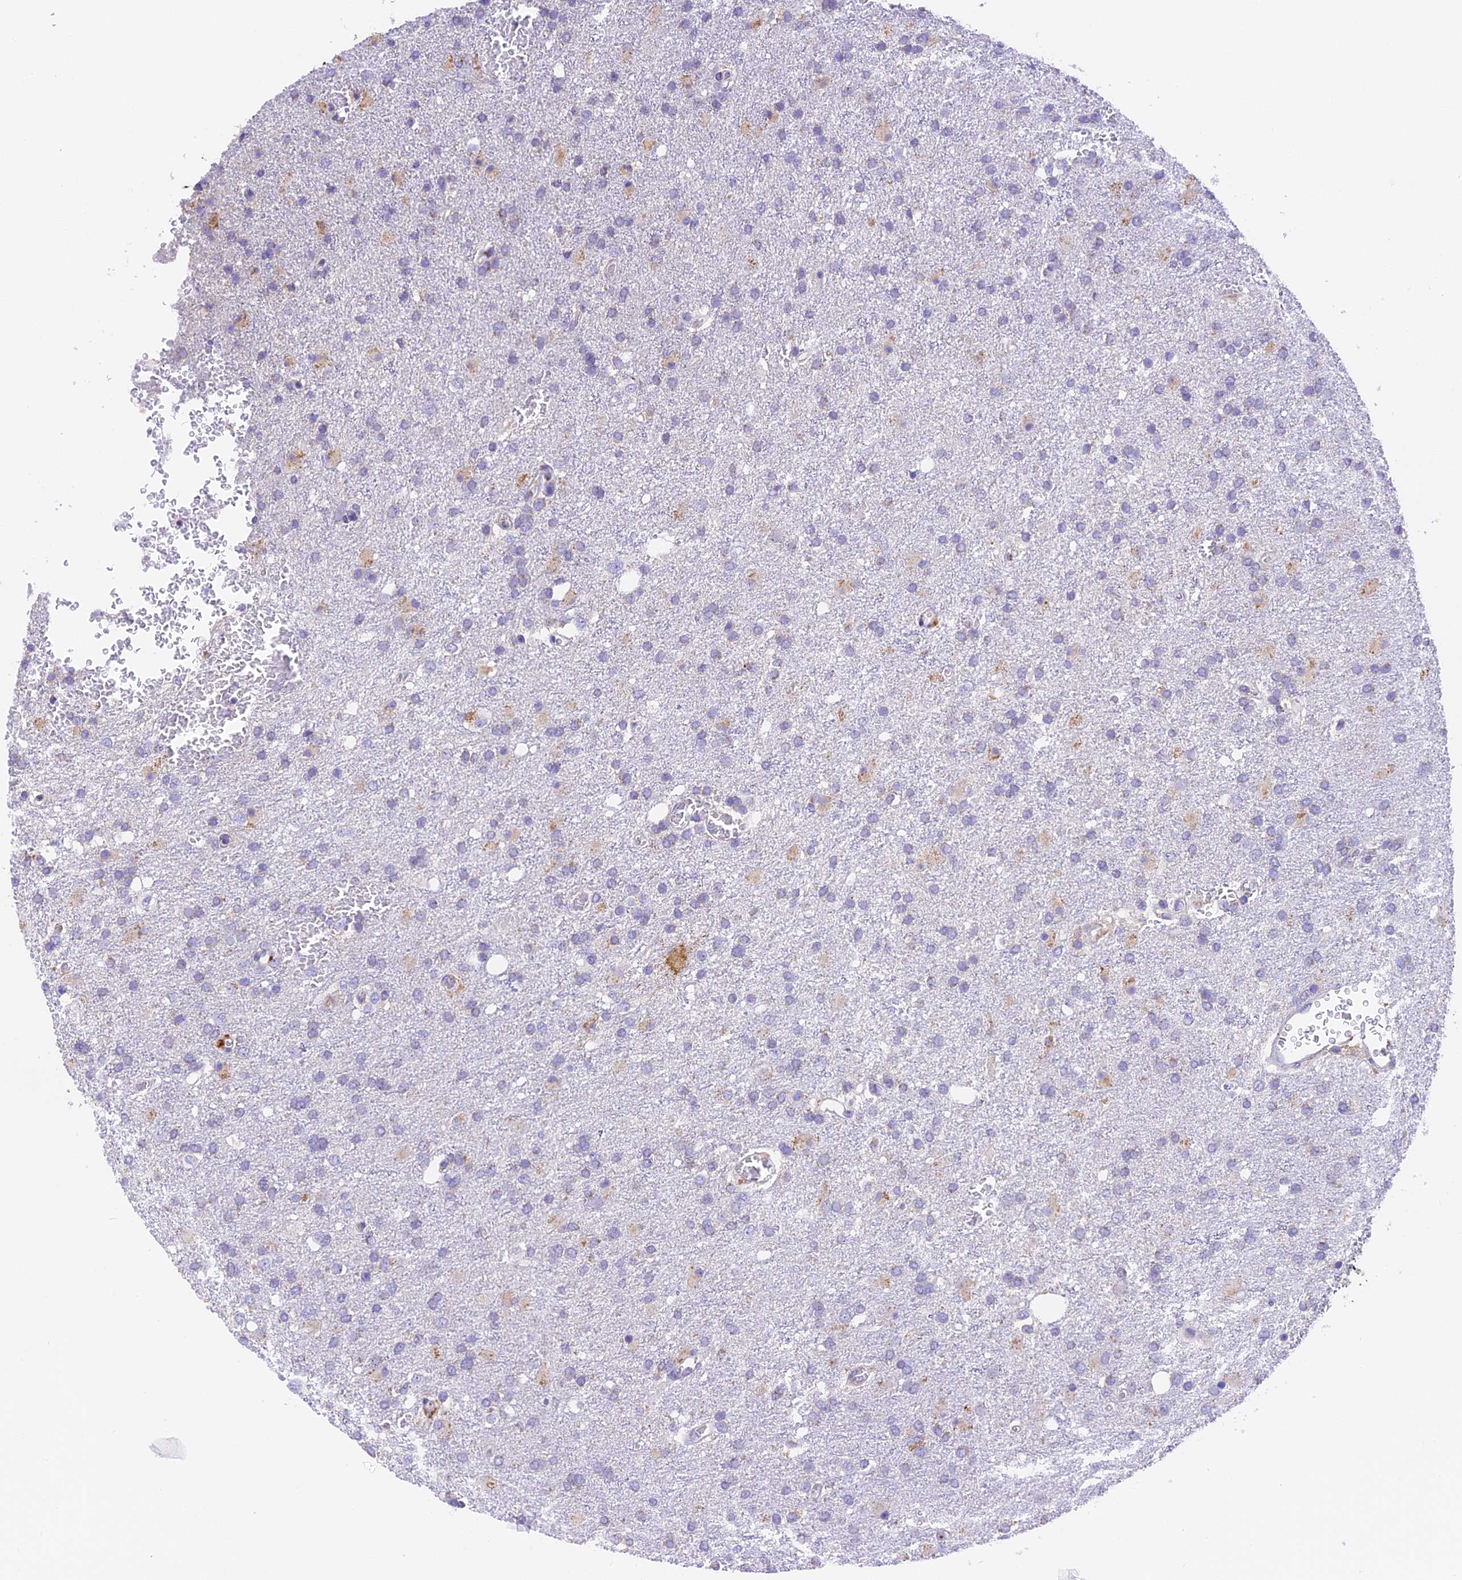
{"staining": {"intensity": "negative", "quantity": "none", "location": "none"}, "tissue": "glioma", "cell_type": "Tumor cells", "image_type": "cancer", "snomed": [{"axis": "morphology", "description": "Glioma, malignant, High grade"}, {"axis": "topography", "description": "Brain"}], "caption": "Tumor cells show no significant positivity in glioma. (DAB immunohistochemistry (IHC), high magnification).", "gene": "VKORC1", "patient": {"sex": "female", "age": 74}}